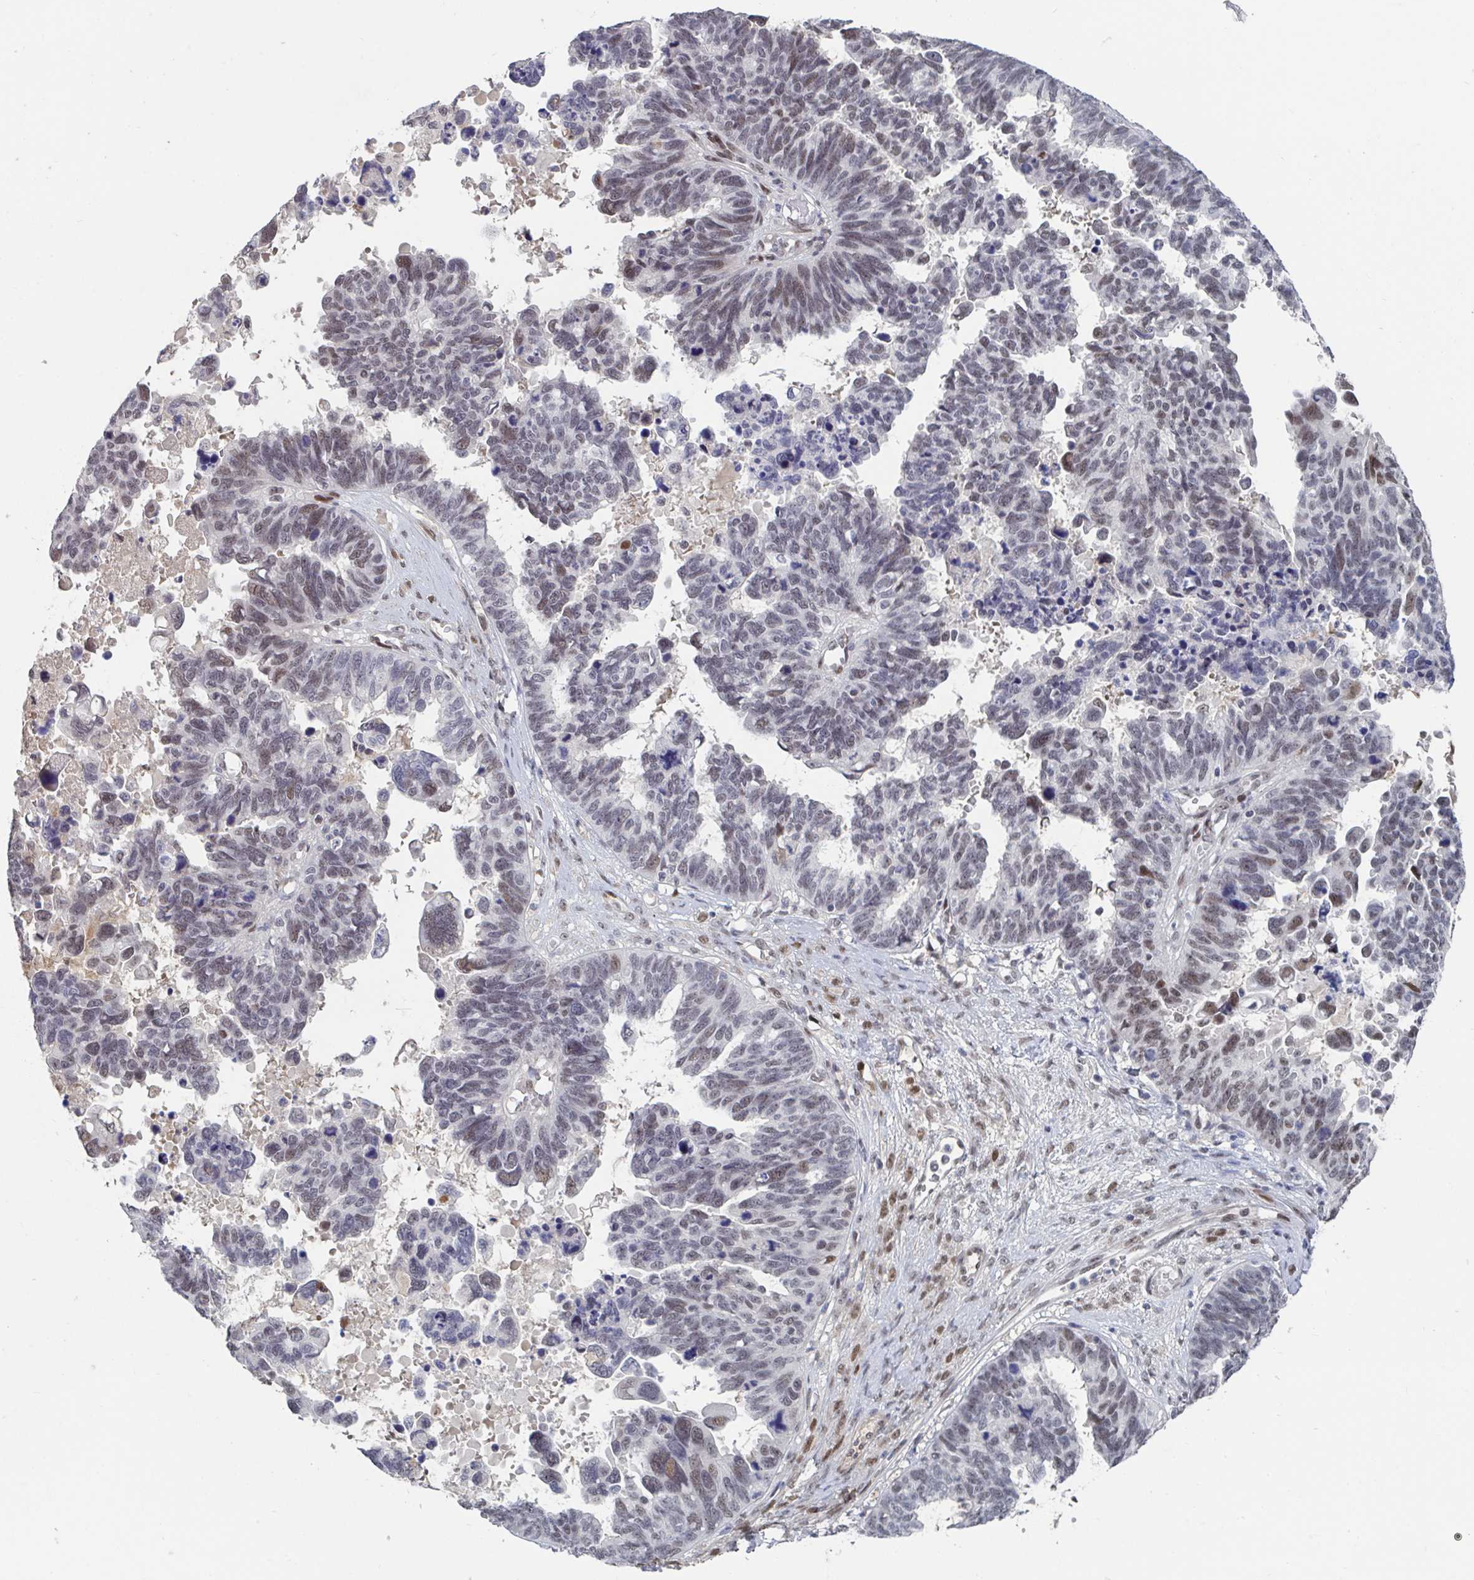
{"staining": {"intensity": "moderate", "quantity": "25%-75%", "location": "nuclear"}, "tissue": "ovarian cancer", "cell_type": "Tumor cells", "image_type": "cancer", "snomed": [{"axis": "morphology", "description": "Cystadenocarcinoma, serous, NOS"}, {"axis": "topography", "description": "Ovary"}], "caption": "Ovarian cancer stained with a brown dye exhibits moderate nuclear positive positivity in approximately 25%-75% of tumor cells.", "gene": "BCL7B", "patient": {"sex": "female", "age": 60}}